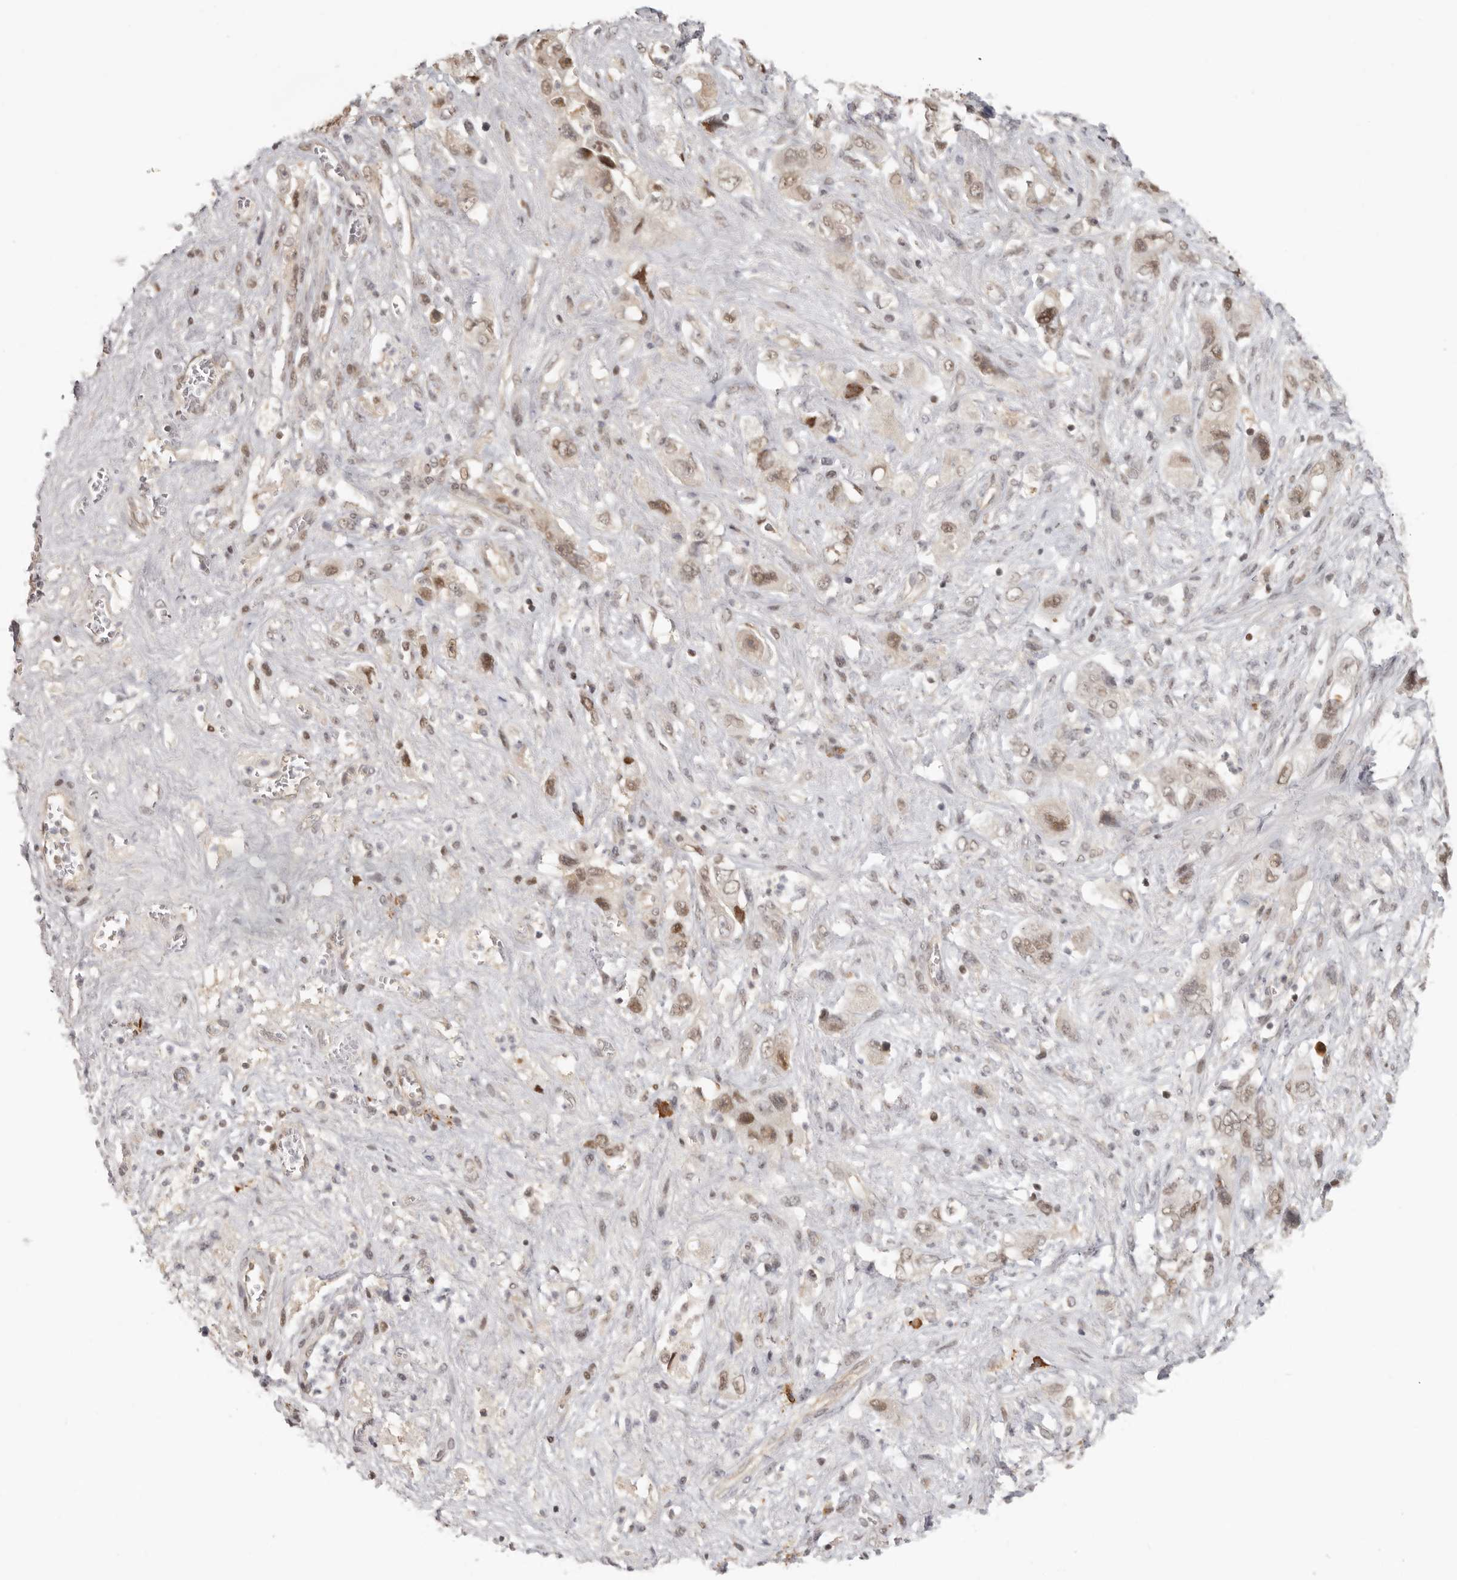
{"staining": {"intensity": "moderate", "quantity": "25%-75%", "location": "nuclear"}, "tissue": "pancreatic cancer", "cell_type": "Tumor cells", "image_type": "cancer", "snomed": [{"axis": "morphology", "description": "Adenocarcinoma, NOS"}, {"axis": "topography", "description": "Pancreas"}], "caption": "Immunohistochemistry of adenocarcinoma (pancreatic) reveals medium levels of moderate nuclear expression in approximately 25%-75% of tumor cells. The protein is shown in brown color, while the nuclei are stained blue.", "gene": "PSMA5", "patient": {"sex": "female", "age": 73}}